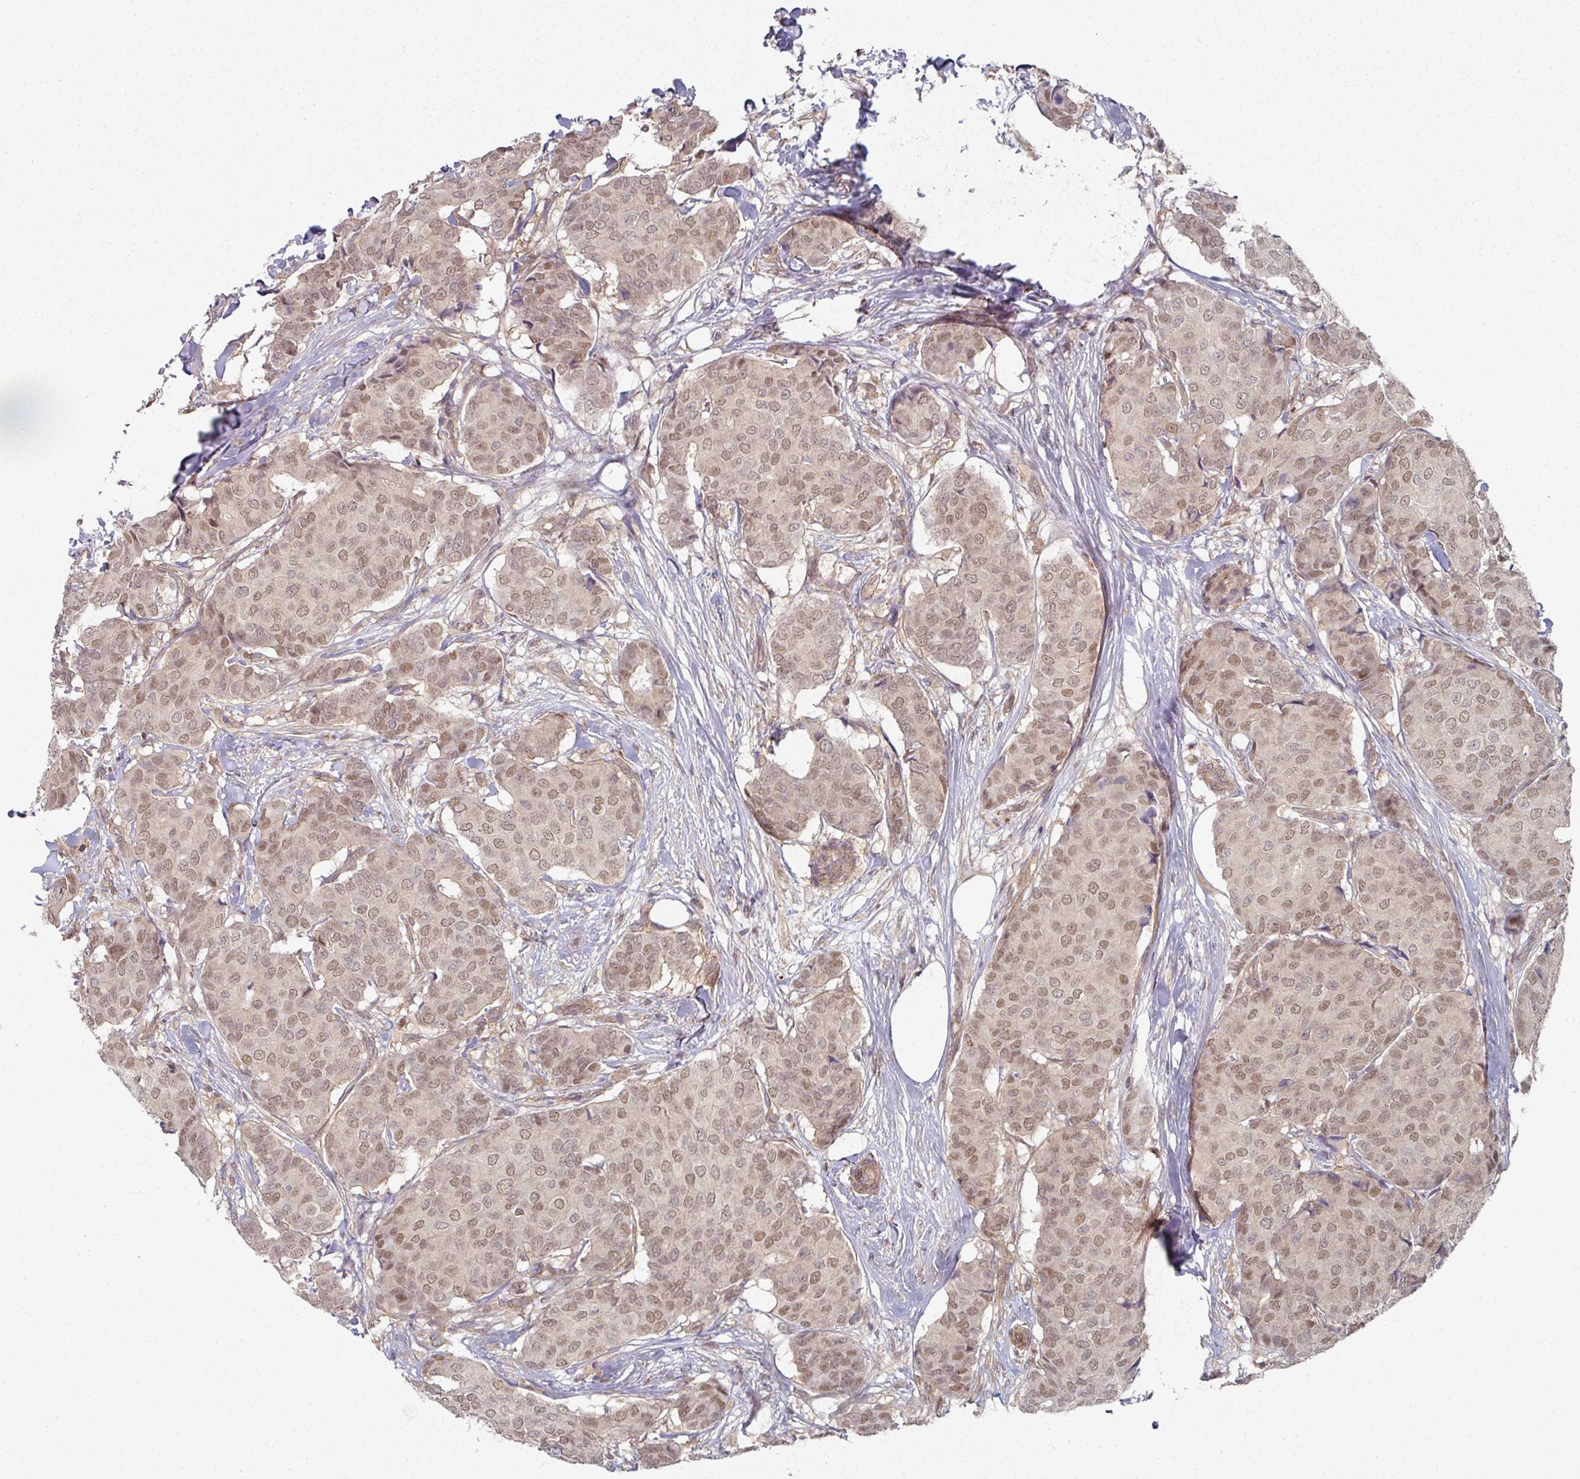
{"staining": {"intensity": "moderate", "quantity": ">75%", "location": "nuclear"}, "tissue": "breast cancer", "cell_type": "Tumor cells", "image_type": "cancer", "snomed": [{"axis": "morphology", "description": "Duct carcinoma"}, {"axis": "topography", "description": "Breast"}], "caption": "A brown stain shows moderate nuclear expression of a protein in breast cancer tumor cells.", "gene": "PSME3IP1", "patient": {"sex": "female", "age": 75}}